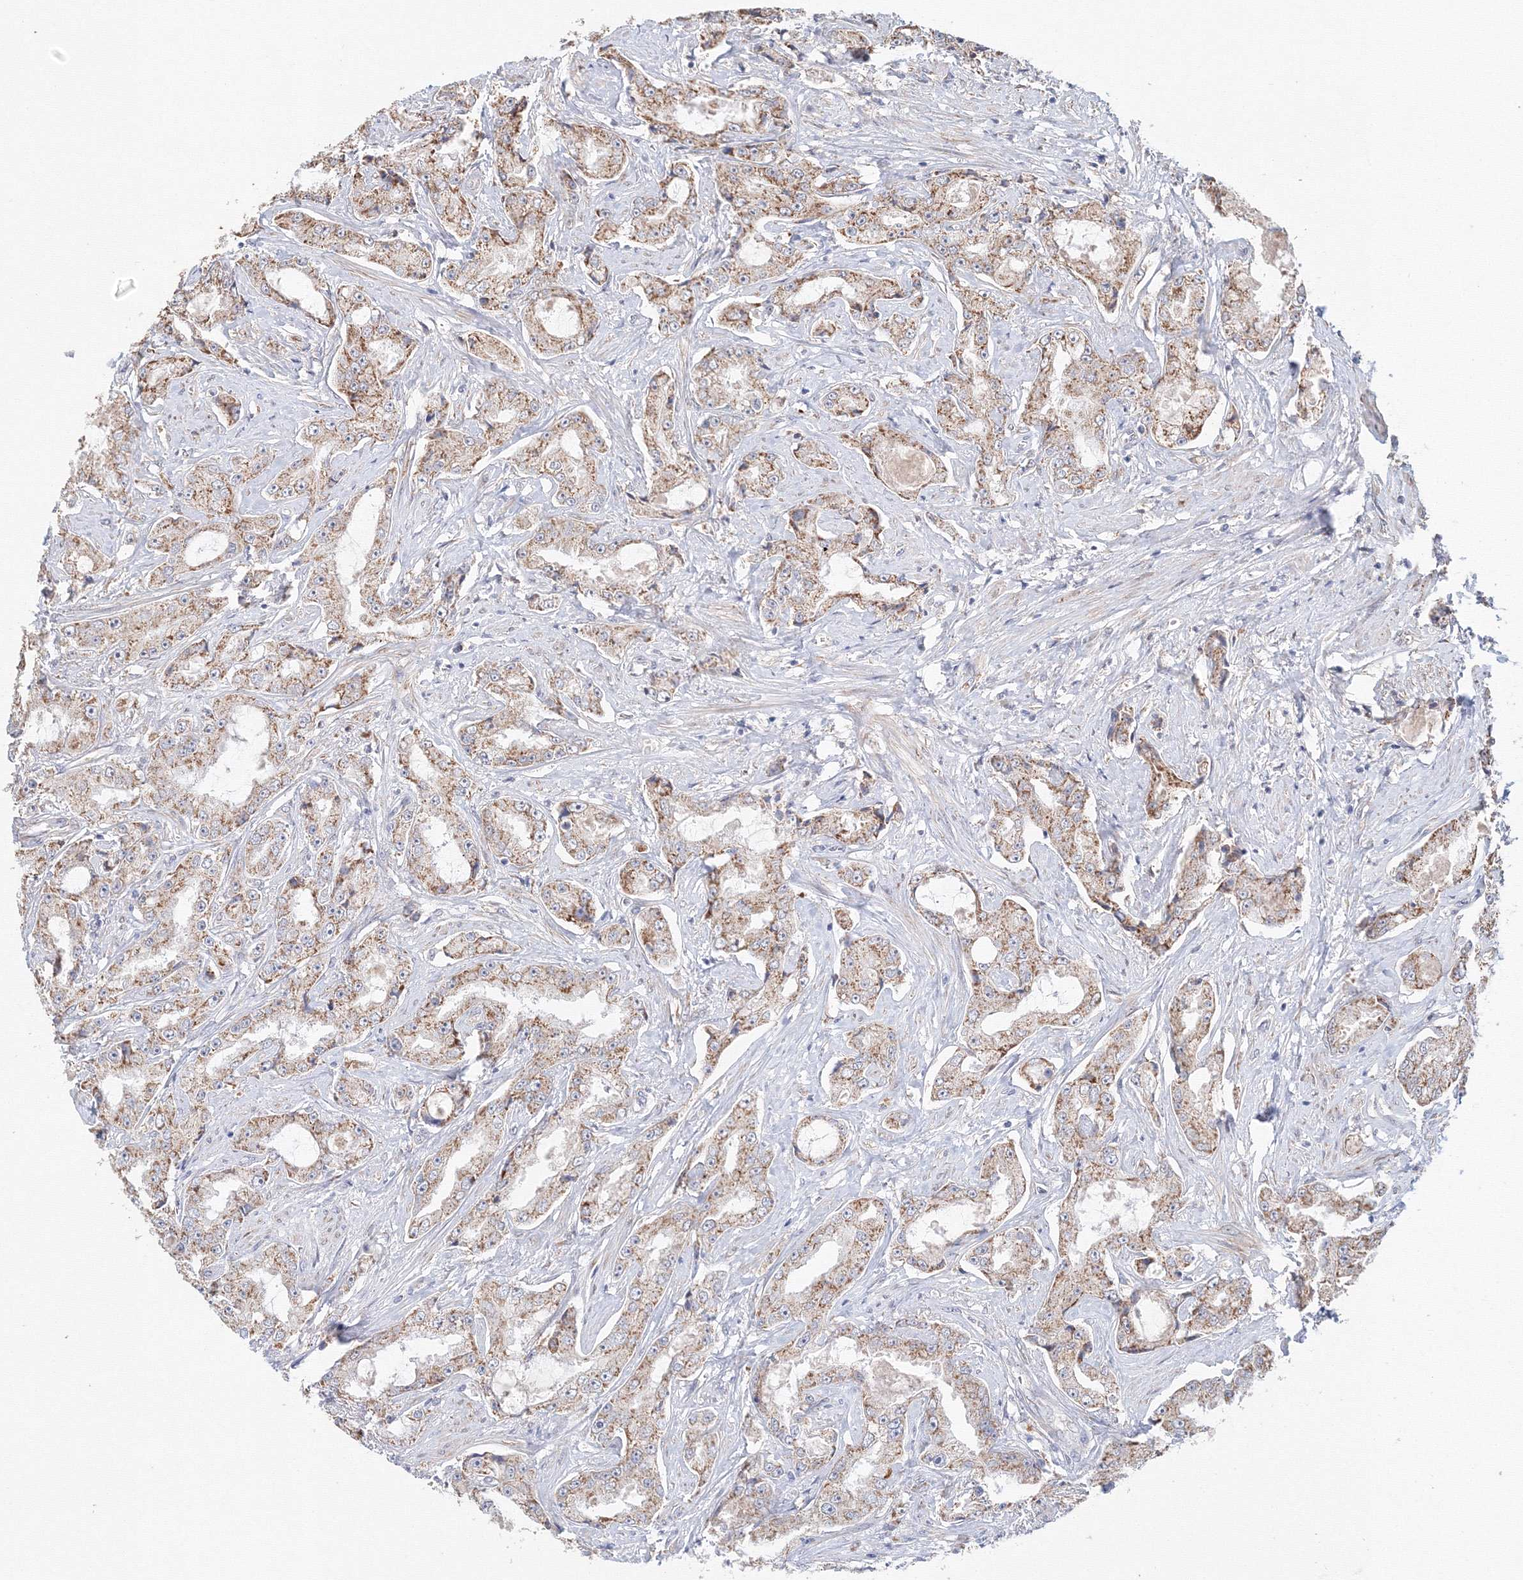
{"staining": {"intensity": "moderate", "quantity": ">75%", "location": "cytoplasmic/membranous"}, "tissue": "prostate cancer", "cell_type": "Tumor cells", "image_type": "cancer", "snomed": [{"axis": "morphology", "description": "Adenocarcinoma, High grade"}, {"axis": "topography", "description": "Prostate"}], "caption": "Prostate high-grade adenocarcinoma stained with DAB (3,3'-diaminobenzidine) immunohistochemistry (IHC) exhibits medium levels of moderate cytoplasmic/membranous expression in approximately >75% of tumor cells. (DAB IHC, brown staining for protein, blue staining for nuclei).", "gene": "DHRS12", "patient": {"sex": "male", "age": 73}}